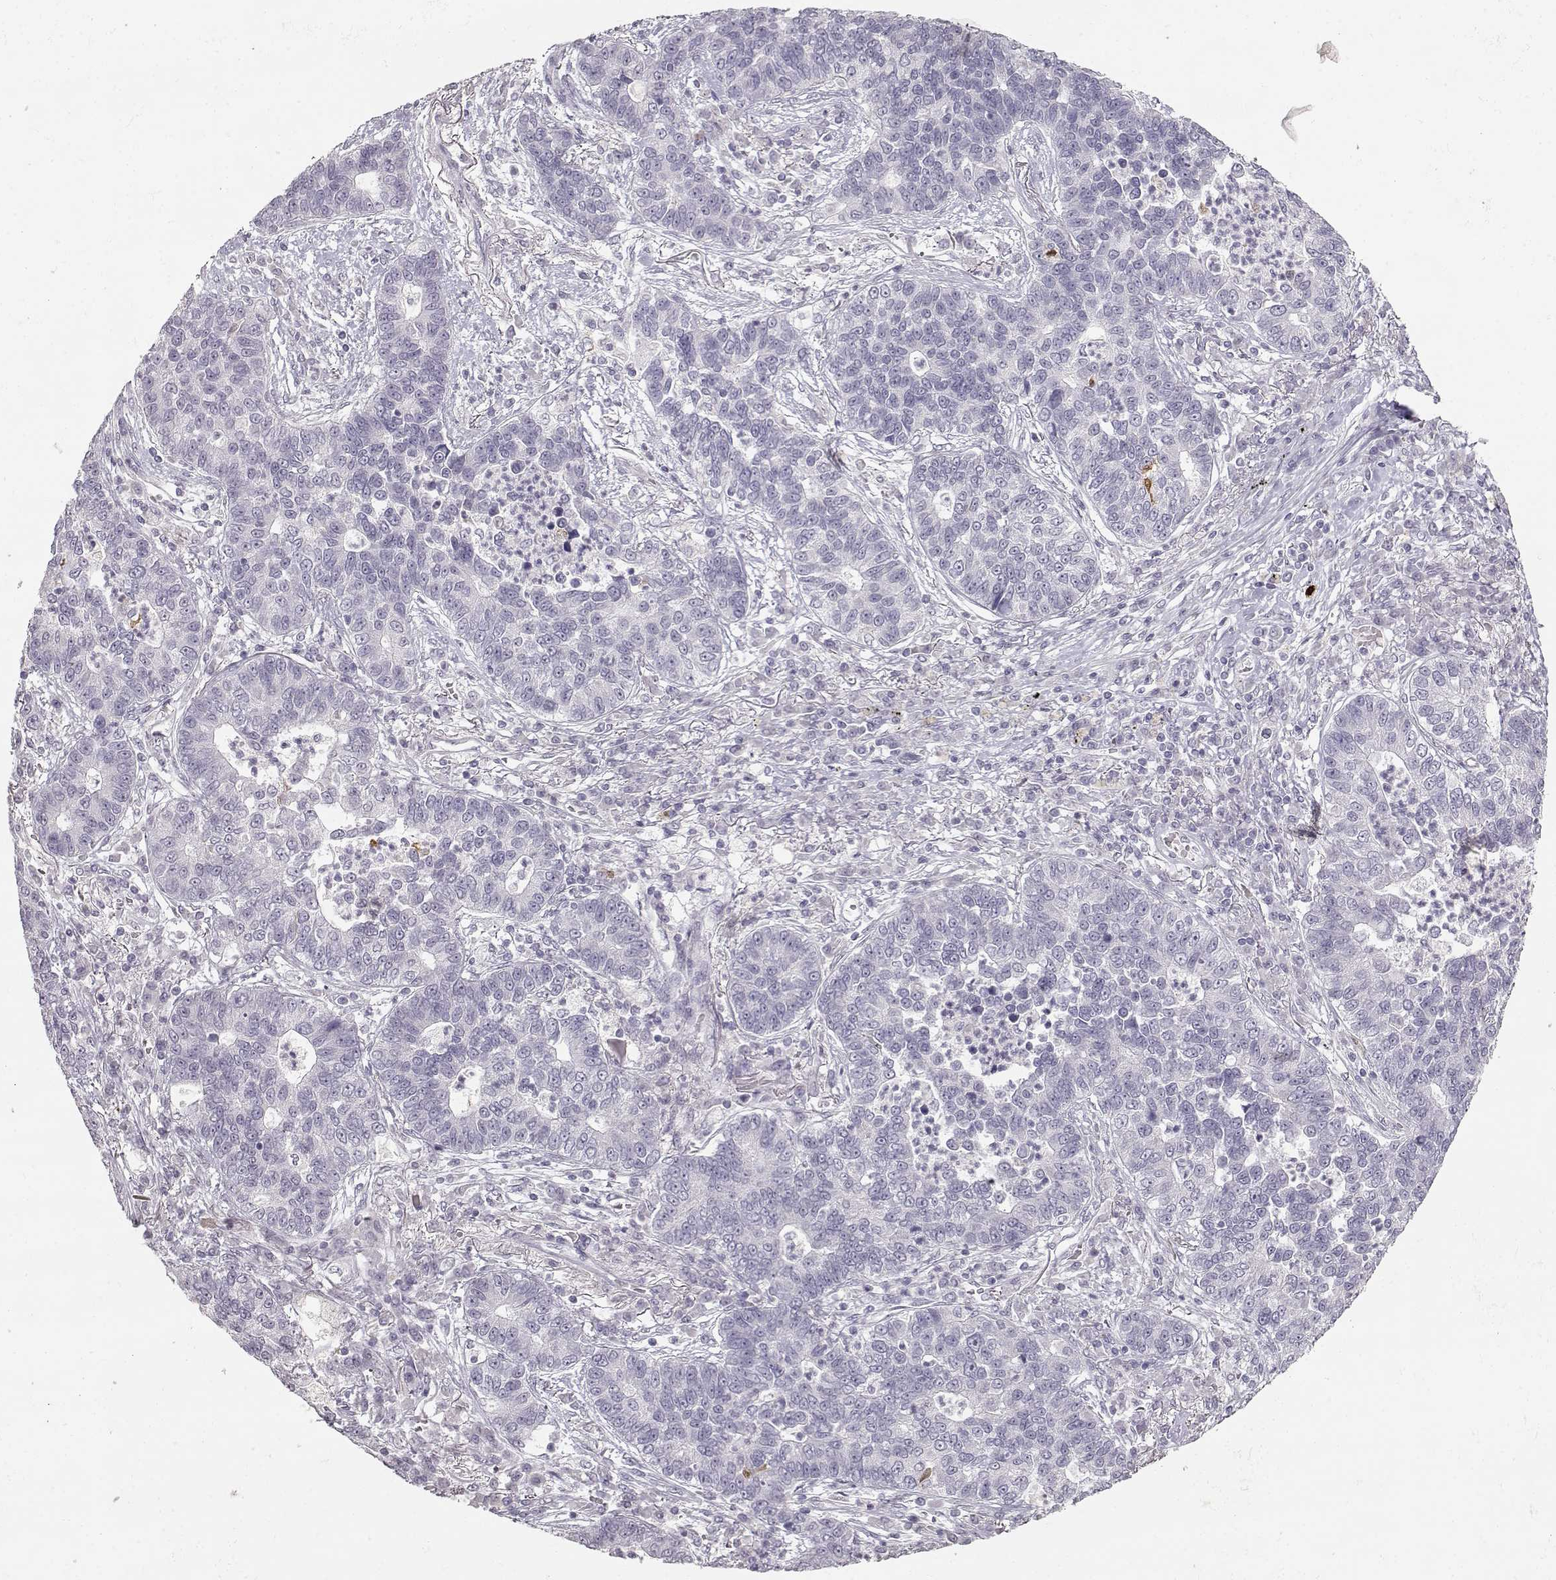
{"staining": {"intensity": "negative", "quantity": "none", "location": "none"}, "tissue": "lung cancer", "cell_type": "Tumor cells", "image_type": "cancer", "snomed": [{"axis": "morphology", "description": "Adenocarcinoma, NOS"}, {"axis": "topography", "description": "Lung"}], "caption": "Tumor cells show no significant protein expression in lung adenocarcinoma.", "gene": "S100B", "patient": {"sex": "female", "age": 57}}